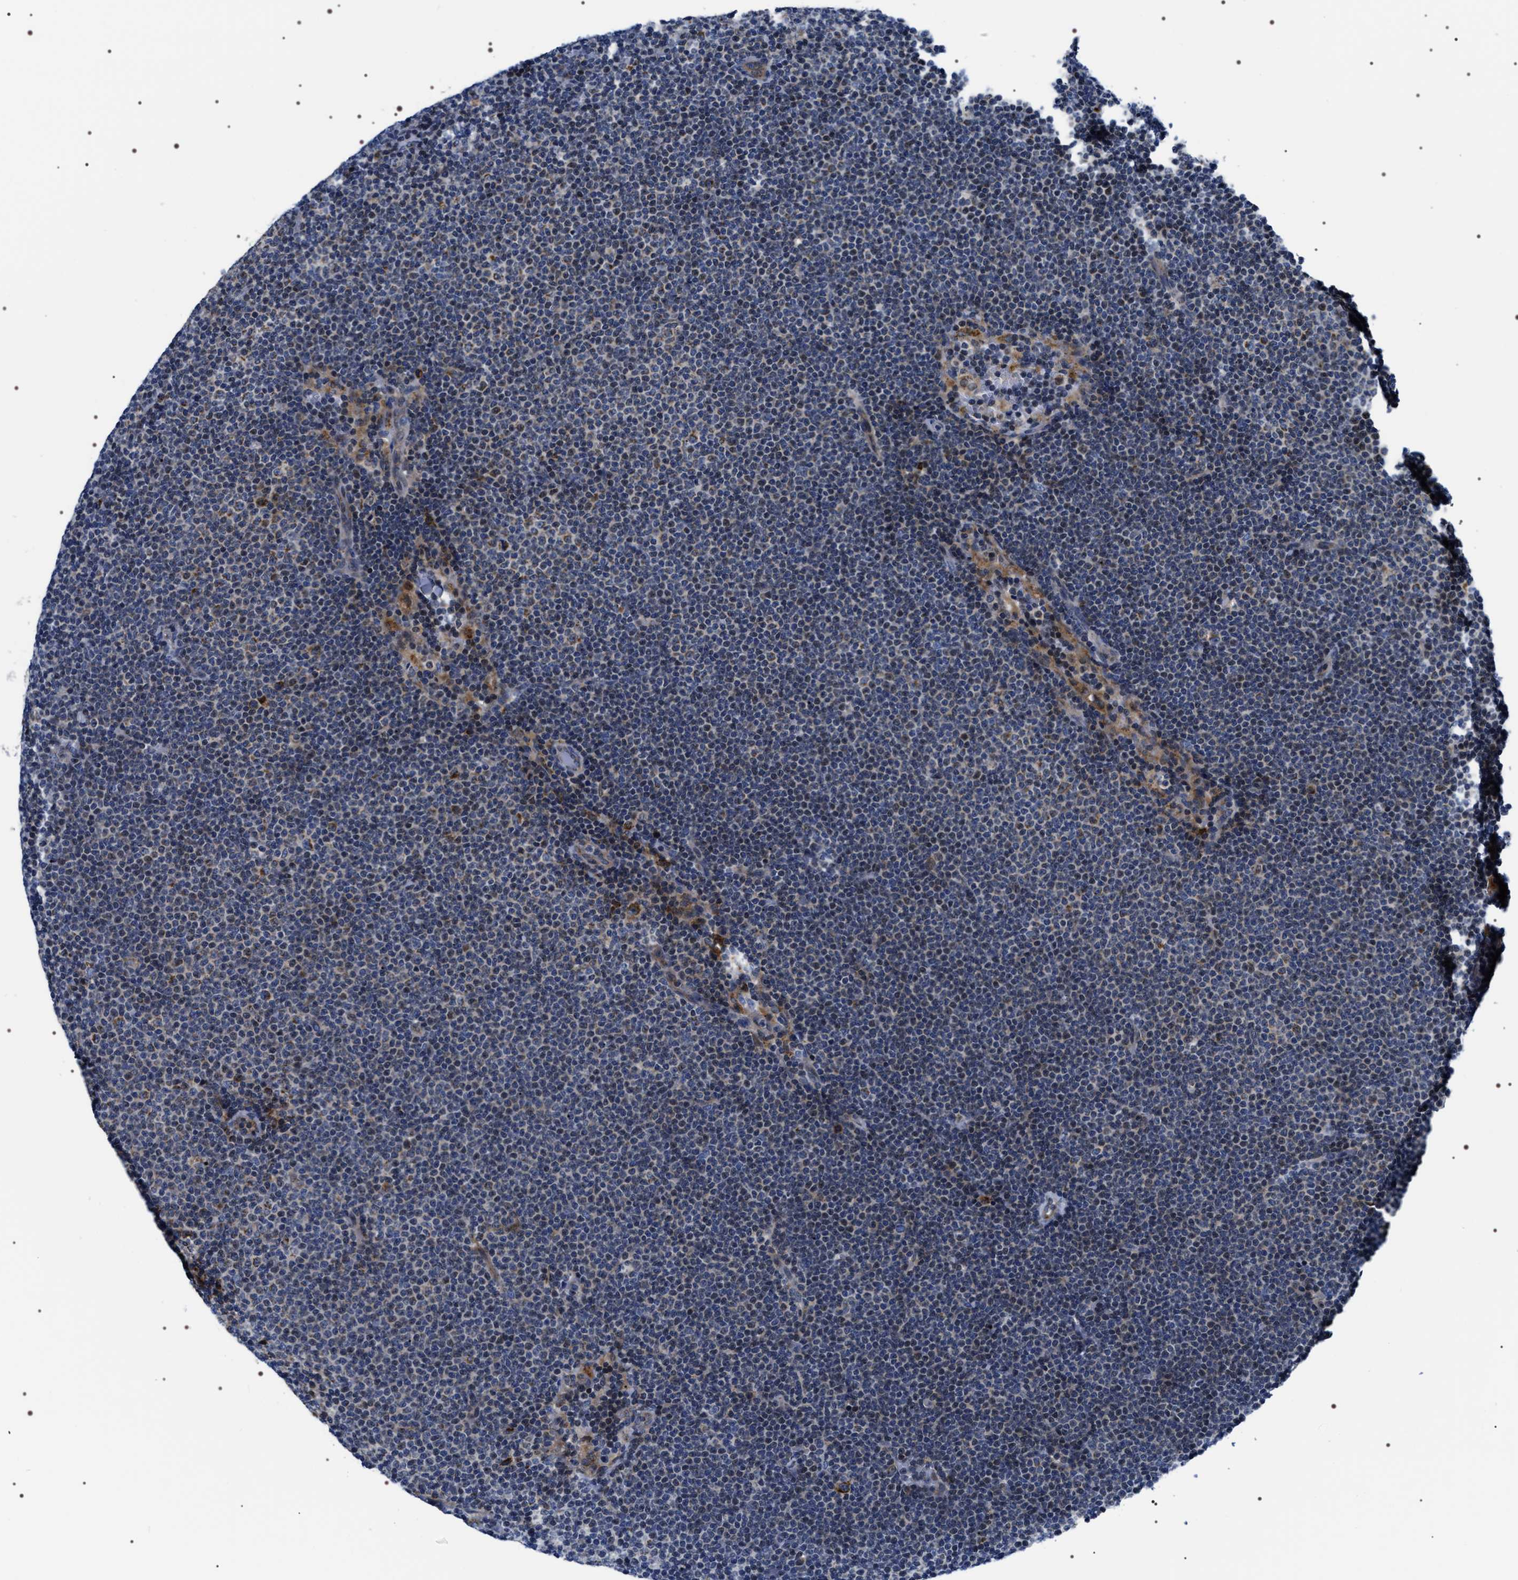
{"staining": {"intensity": "weak", "quantity": "<25%", "location": "cytoplasmic/membranous"}, "tissue": "lymphoma", "cell_type": "Tumor cells", "image_type": "cancer", "snomed": [{"axis": "morphology", "description": "Malignant lymphoma, non-Hodgkin's type, Low grade"}, {"axis": "topography", "description": "Lymph node"}], "caption": "This is a photomicrograph of IHC staining of lymphoma, which shows no staining in tumor cells.", "gene": "NTMT1", "patient": {"sex": "female", "age": 53}}